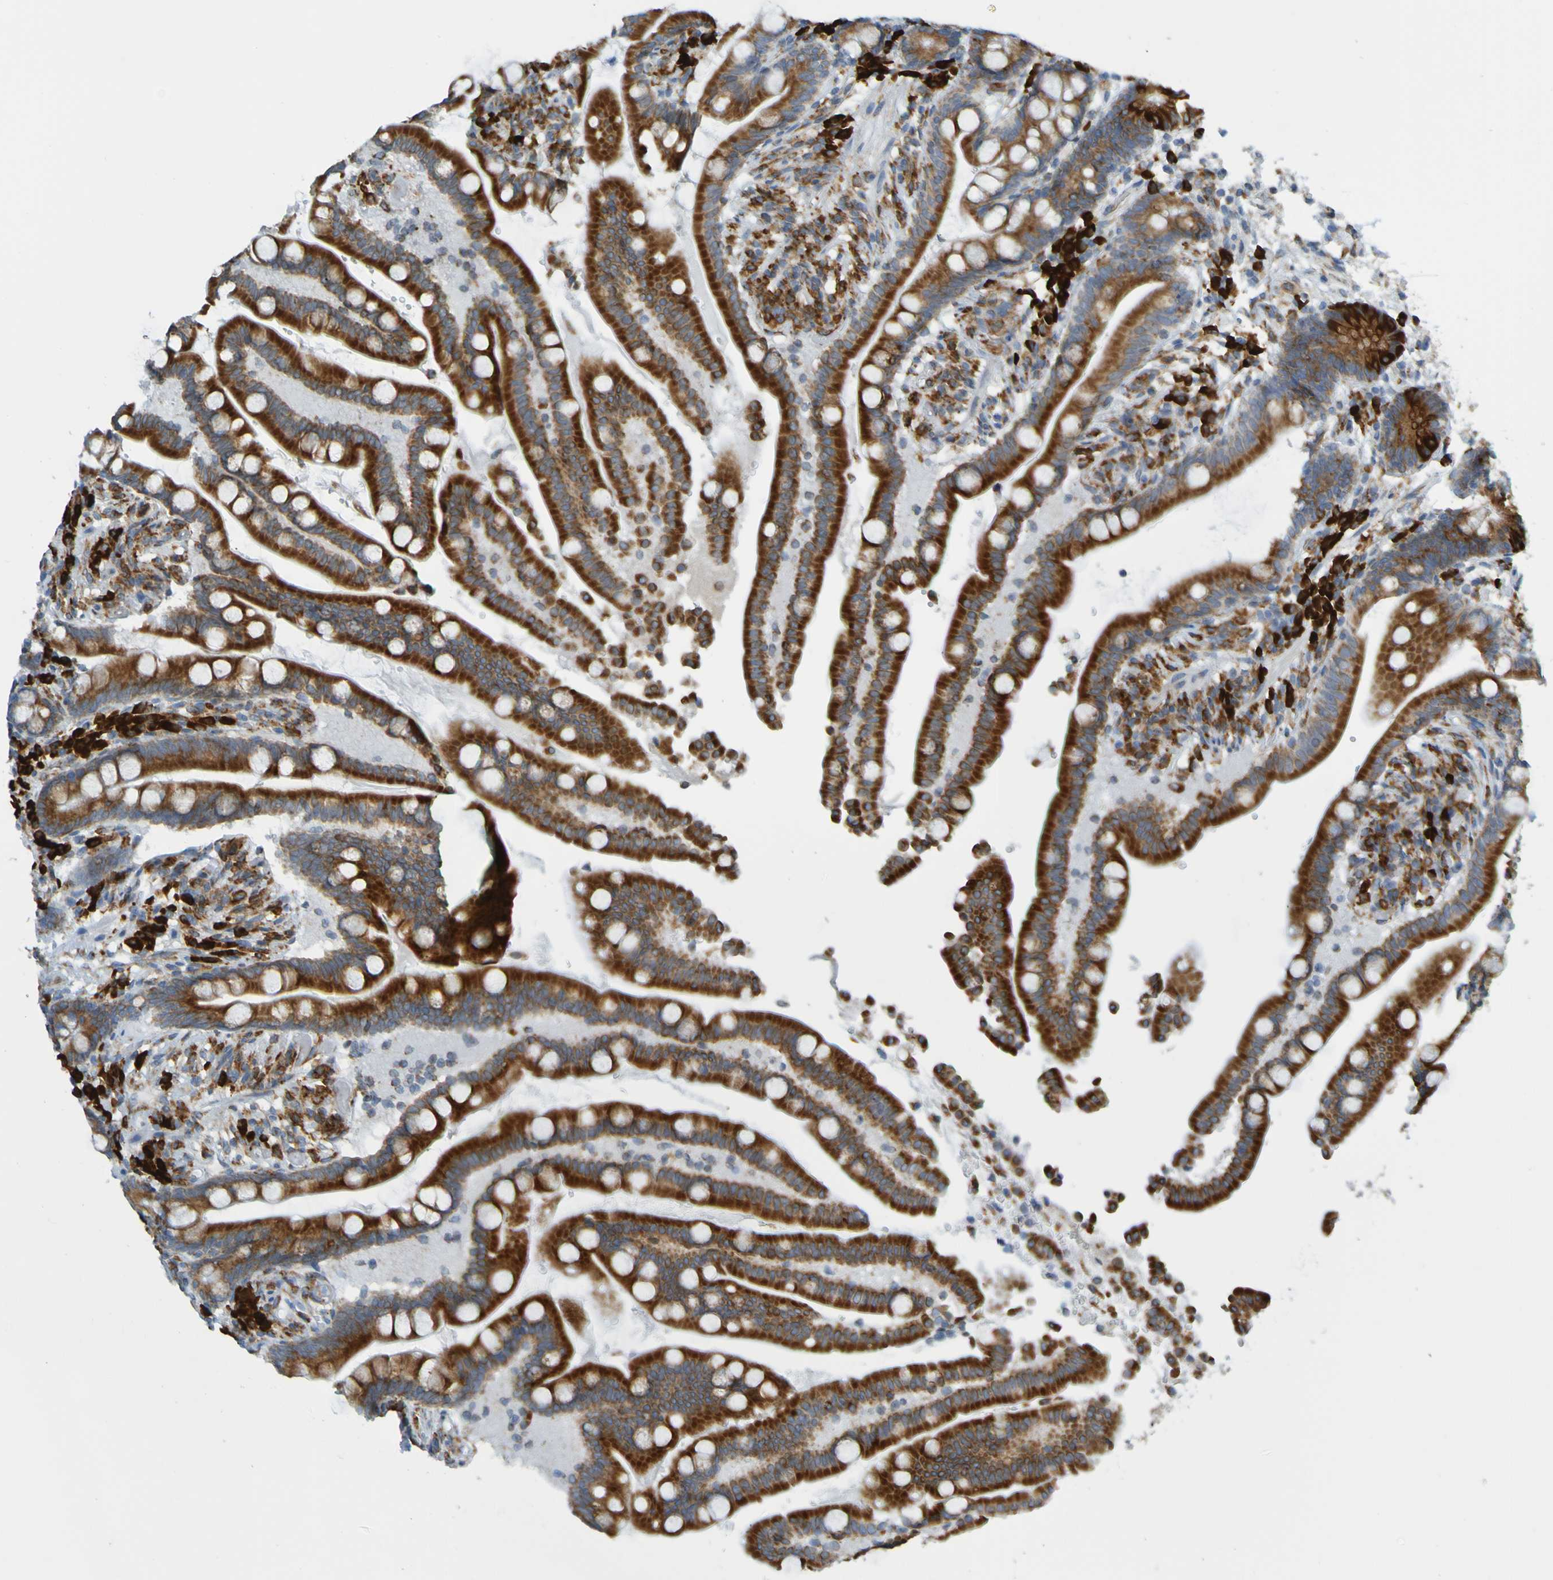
{"staining": {"intensity": "moderate", "quantity": ">75%", "location": "cytoplasmic/membranous"}, "tissue": "colon", "cell_type": "Endothelial cells", "image_type": "normal", "snomed": [{"axis": "morphology", "description": "Normal tissue, NOS"}, {"axis": "topography", "description": "Colon"}], "caption": "Endothelial cells show medium levels of moderate cytoplasmic/membranous positivity in about >75% of cells in unremarkable human colon. (brown staining indicates protein expression, while blue staining denotes nuclei).", "gene": "SSR1", "patient": {"sex": "male", "age": 73}}